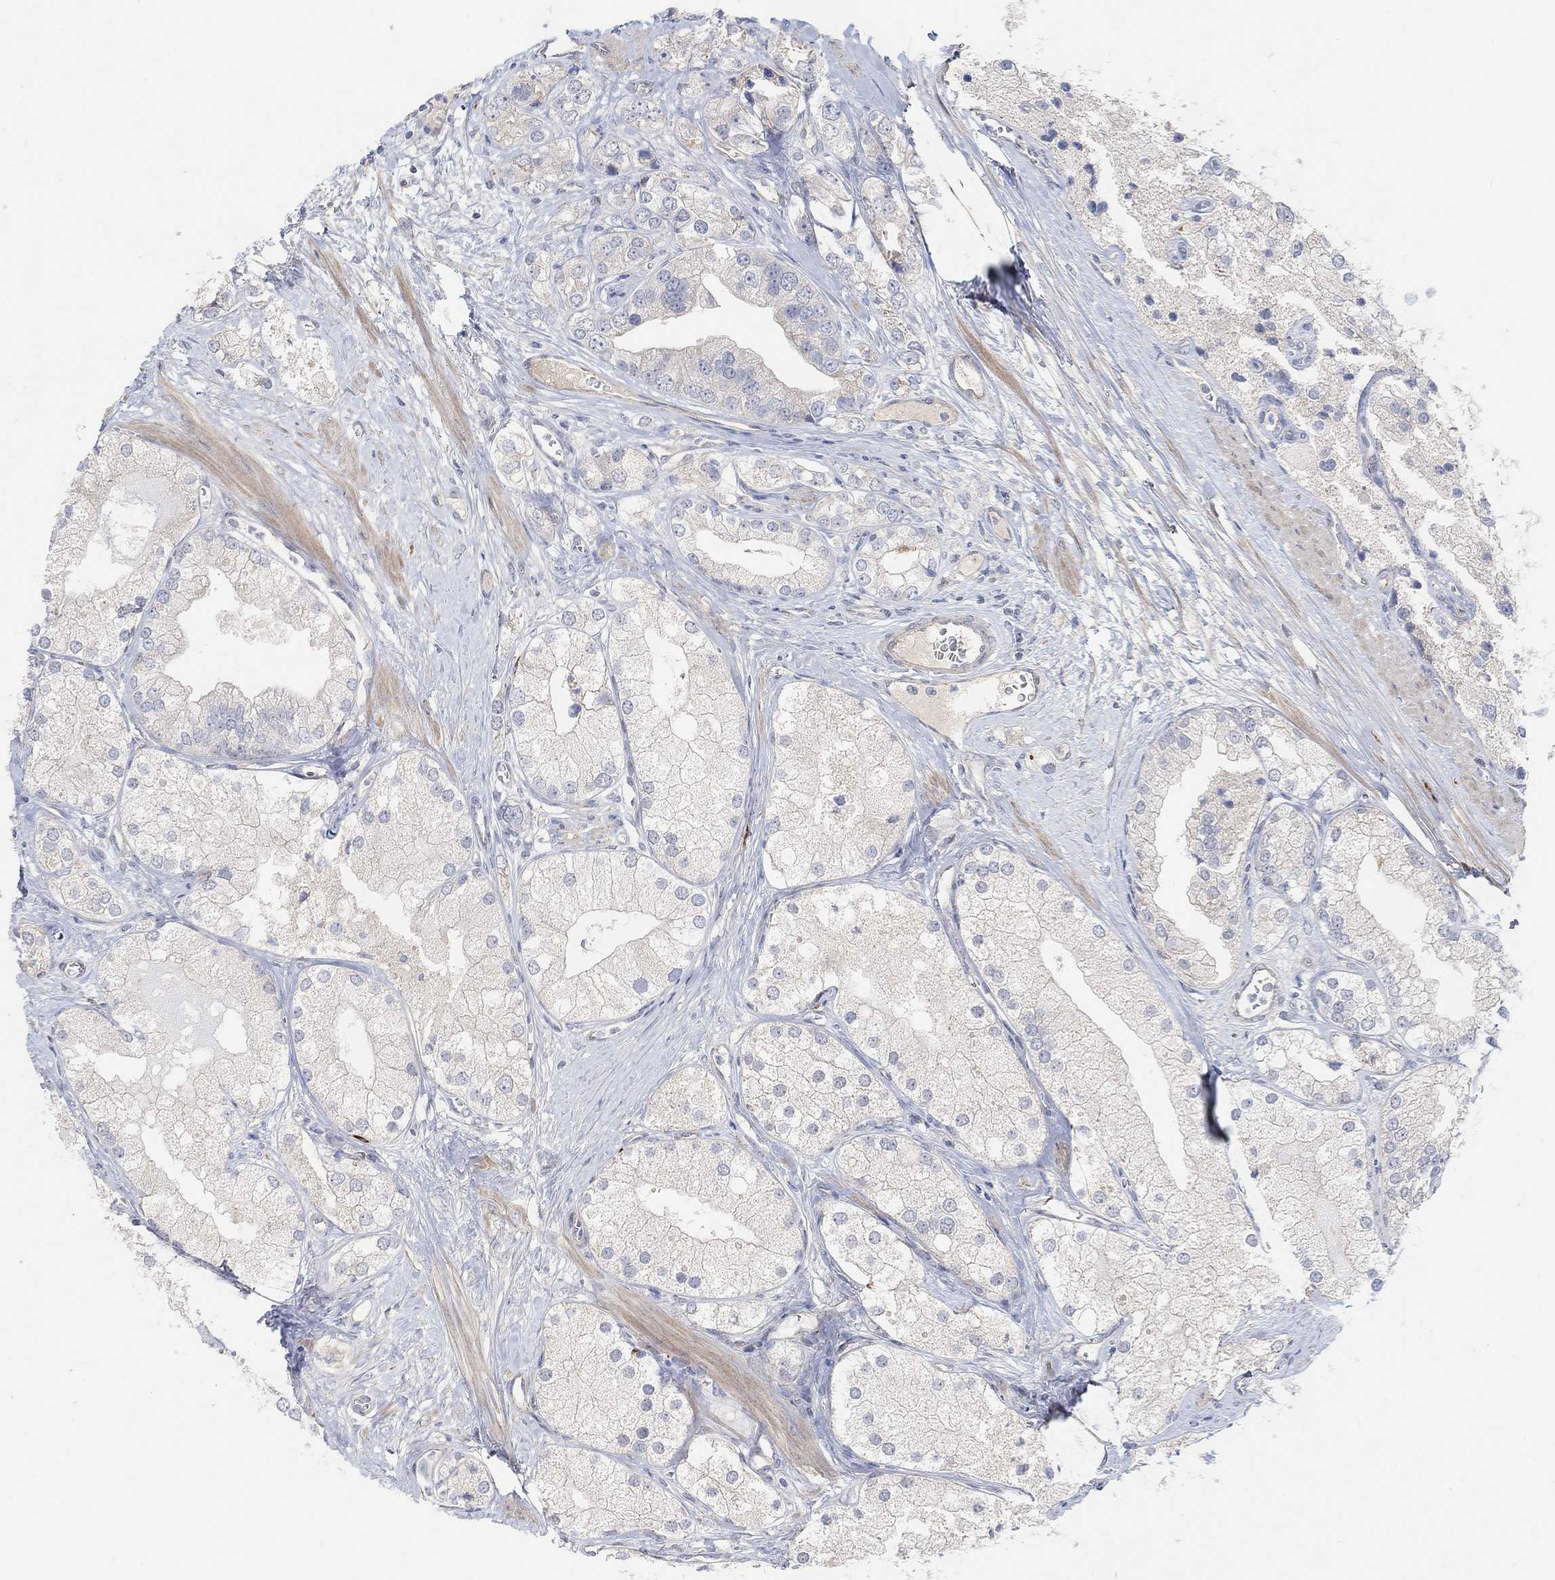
{"staining": {"intensity": "negative", "quantity": "none", "location": "none"}, "tissue": "prostate cancer", "cell_type": "Tumor cells", "image_type": "cancer", "snomed": [{"axis": "morphology", "description": "Adenocarcinoma, NOS"}, {"axis": "topography", "description": "Prostate and seminal vesicle, NOS"}, {"axis": "topography", "description": "Prostate"}], "caption": "Immunohistochemistry (IHC) micrograph of prostate cancer (adenocarcinoma) stained for a protein (brown), which displays no expression in tumor cells.", "gene": "HCRTR1", "patient": {"sex": "male", "age": 79}}